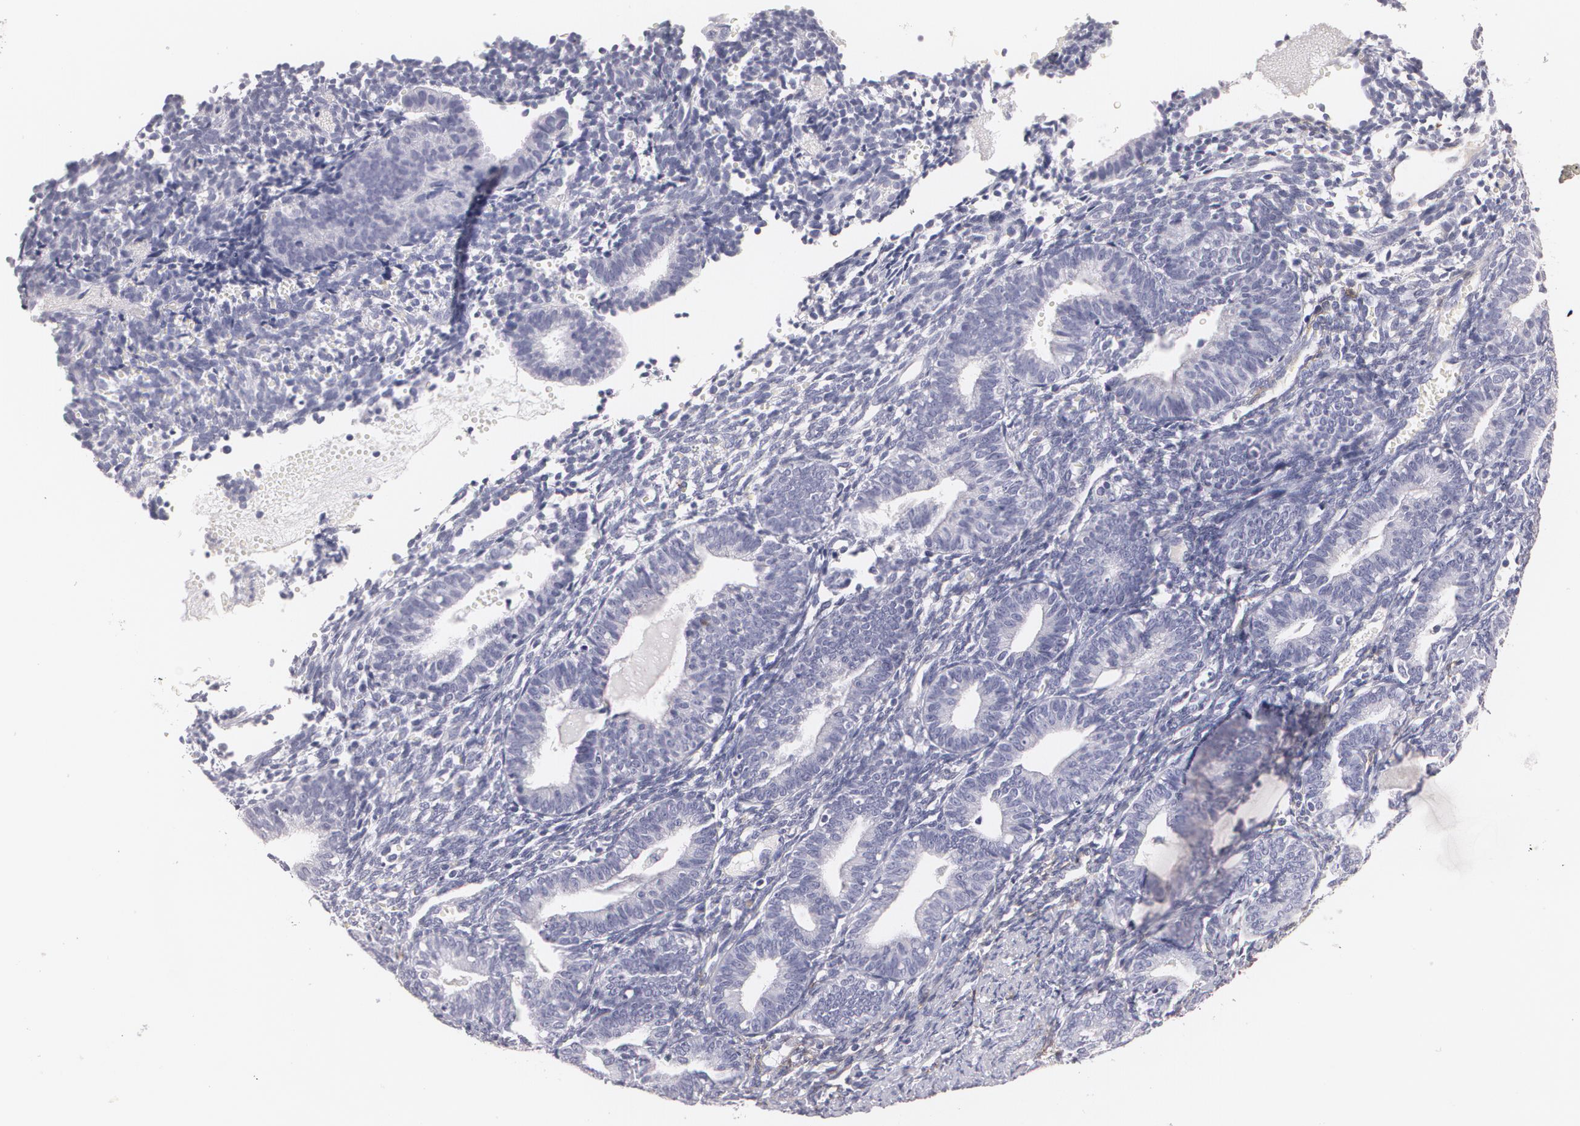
{"staining": {"intensity": "negative", "quantity": "none", "location": "none"}, "tissue": "endometrium", "cell_type": "Cells in endometrial stroma", "image_type": "normal", "snomed": [{"axis": "morphology", "description": "Normal tissue, NOS"}, {"axis": "topography", "description": "Endometrium"}], "caption": "Photomicrograph shows no protein positivity in cells in endometrial stroma of benign endometrium.", "gene": "NGFR", "patient": {"sex": "female", "age": 61}}